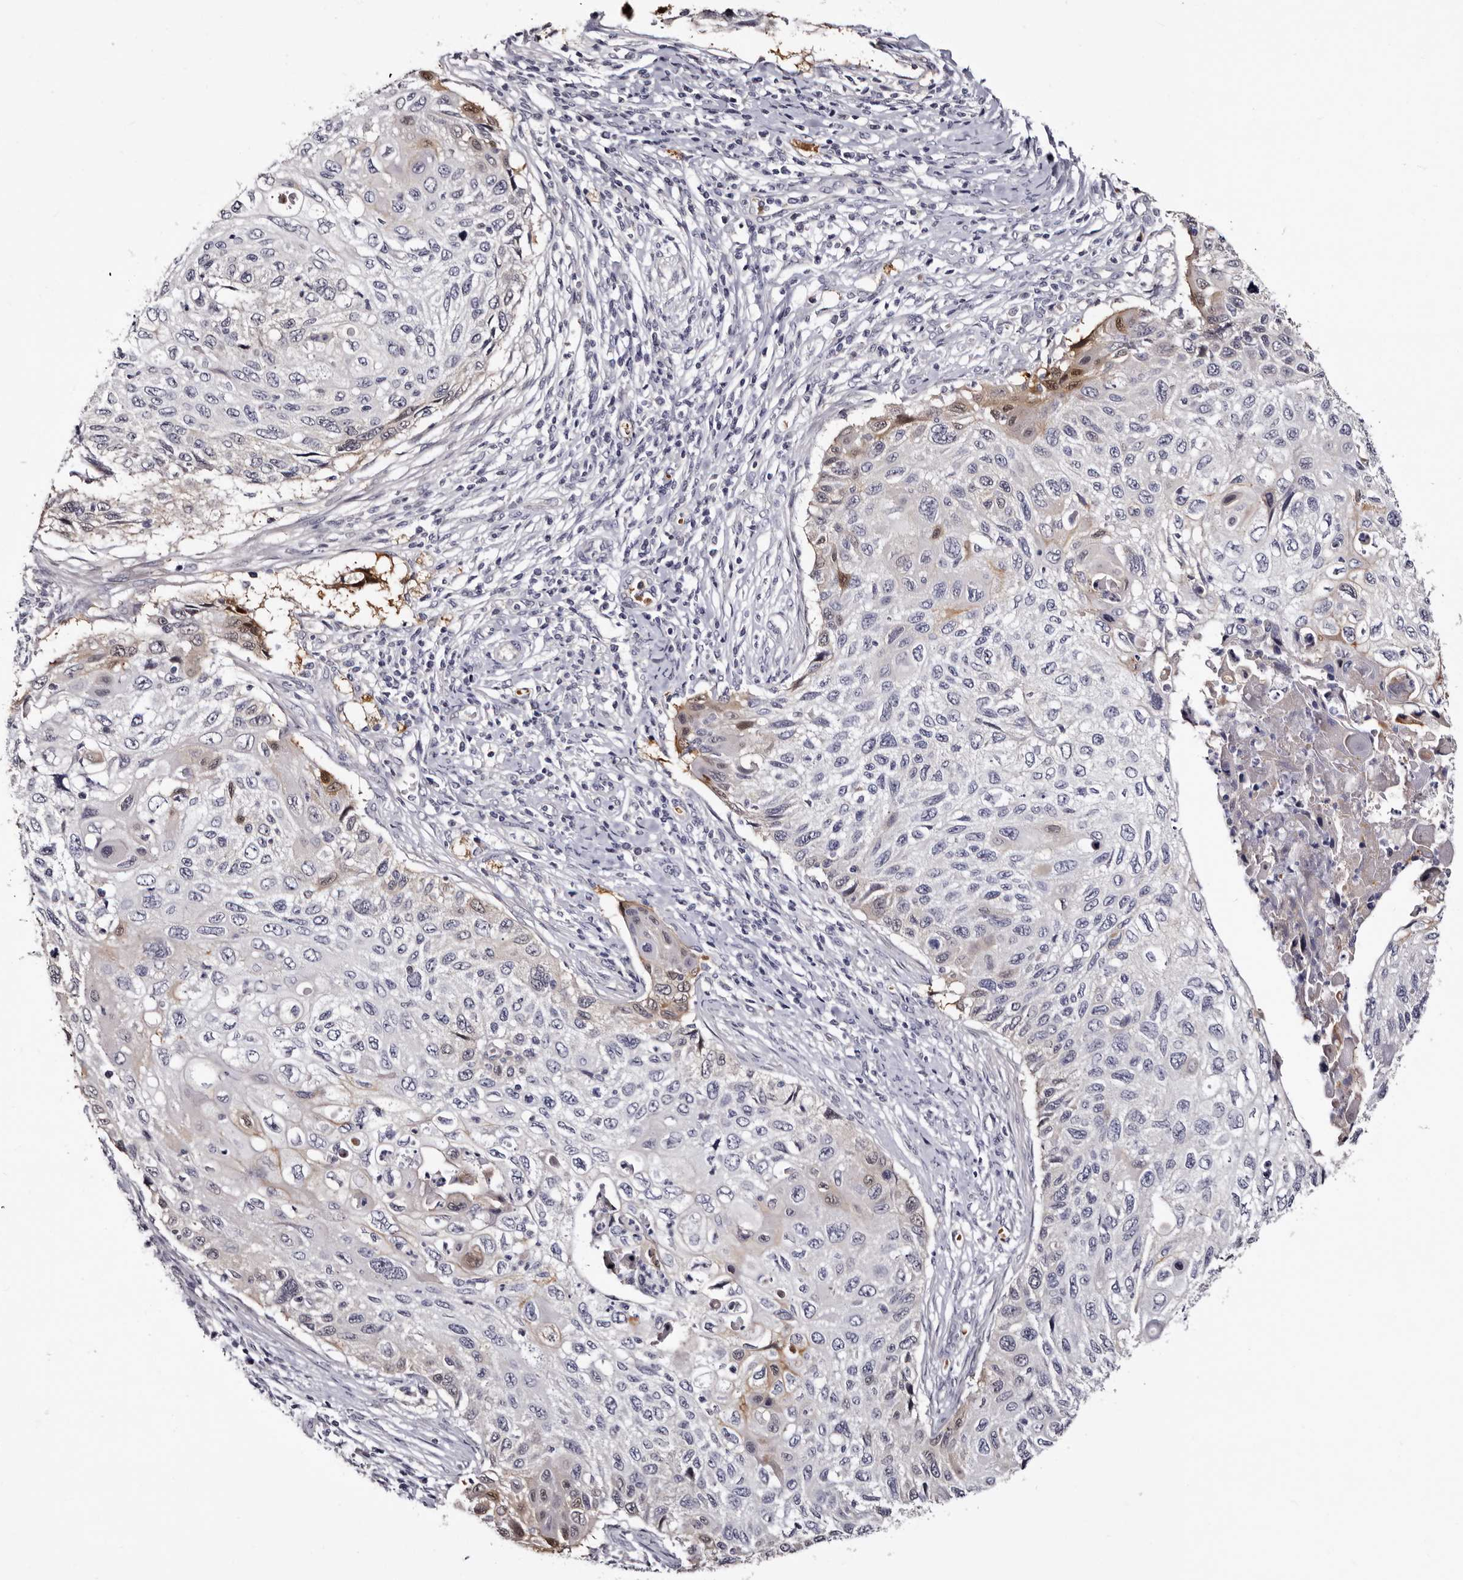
{"staining": {"intensity": "moderate", "quantity": "<25%", "location": "cytoplasmic/membranous,nuclear"}, "tissue": "cervical cancer", "cell_type": "Tumor cells", "image_type": "cancer", "snomed": [{"axis": "morphology", "description": "Squamous cell carcinoma, NOS"}, {"axis": "topography", "description": "Cervix"}], "caption": "There is low levels of moderate cytoplasmic/membranous and nuclear positivity in tumor cells of cervical squamous cell carcinoma, as demonstrated by immunohistochemical staining (brown color).", "gene": "BPGM", "patient": {"sex": "female", "age": 70}}